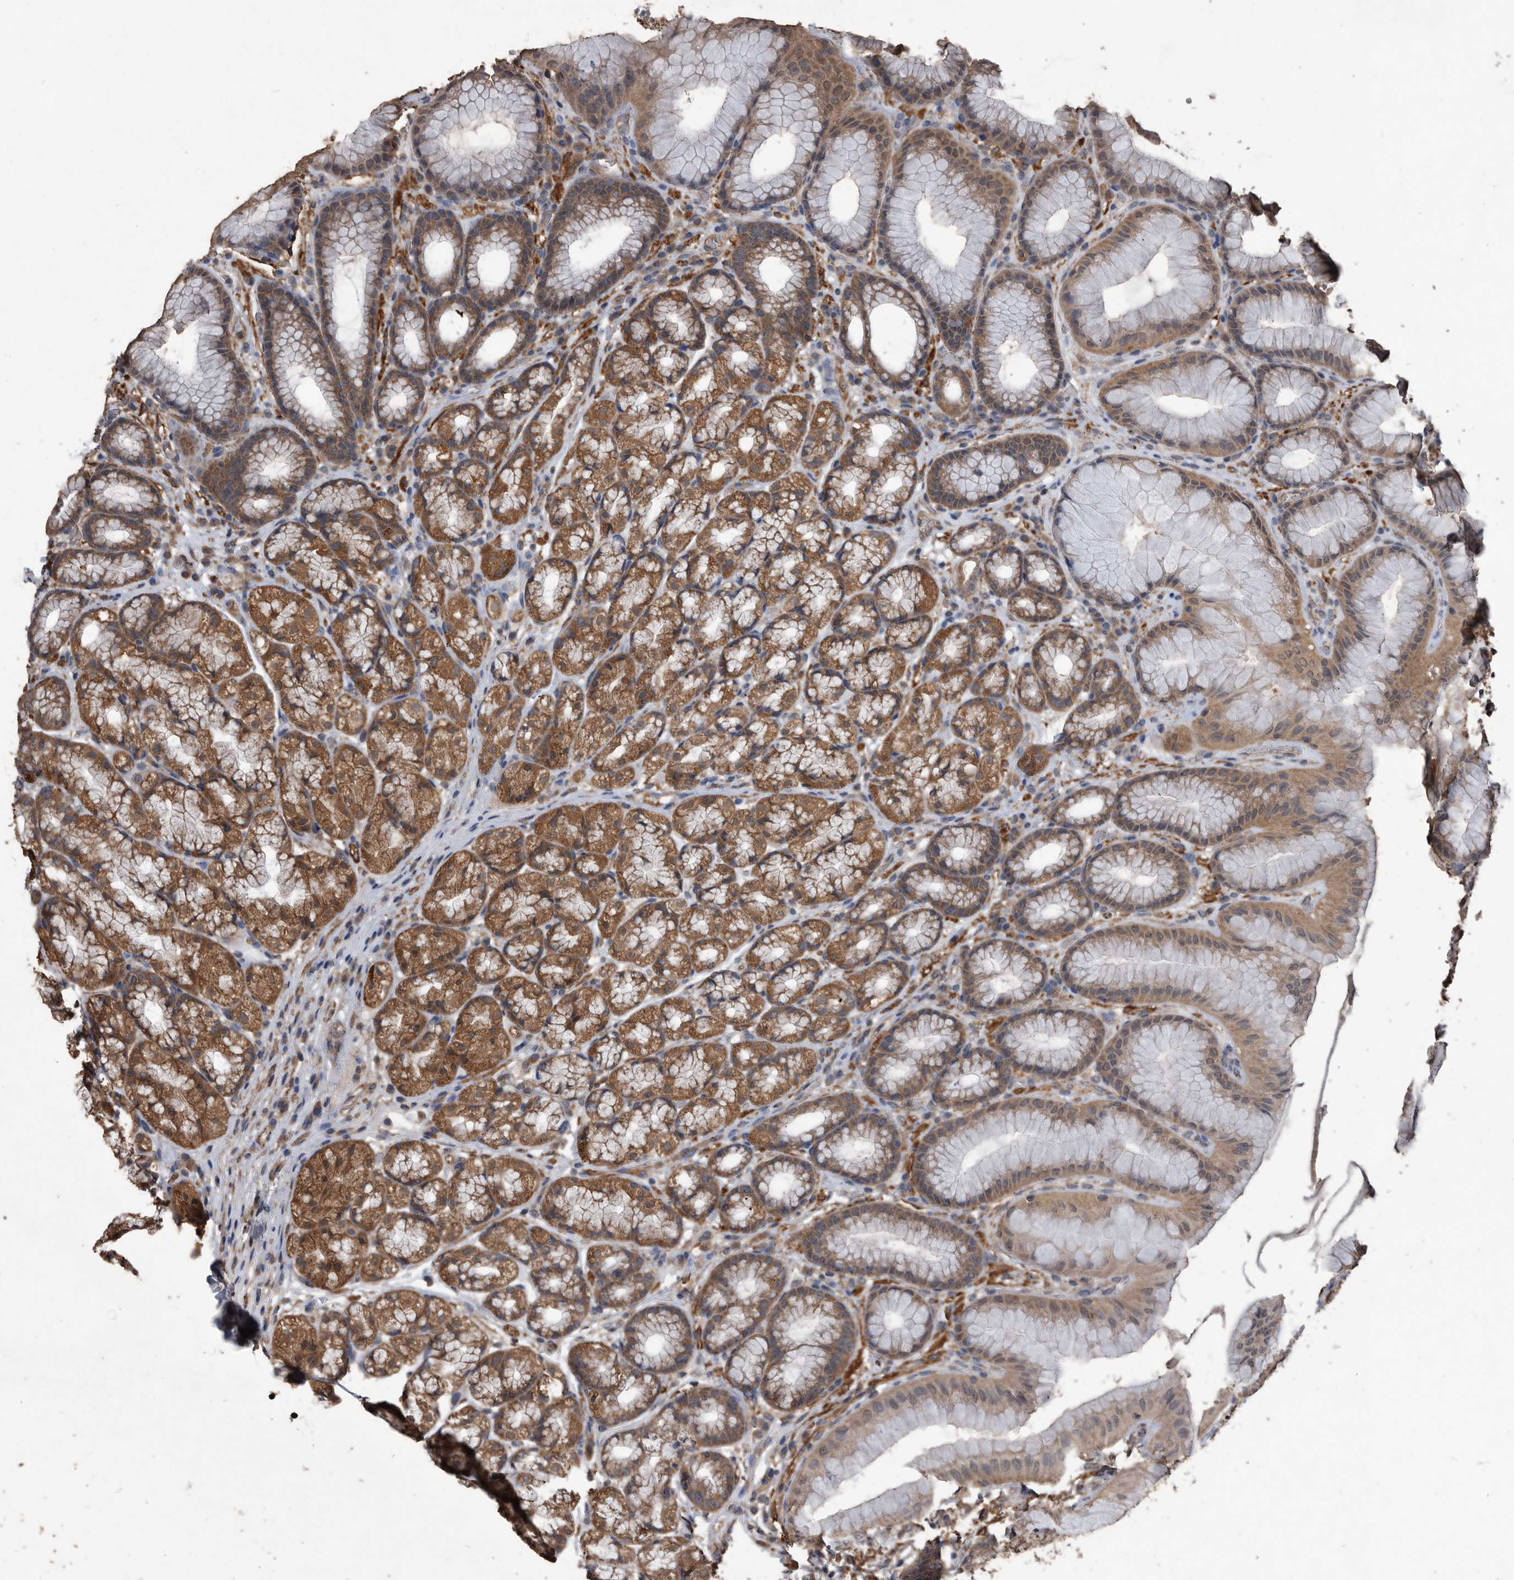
{"staining": {"intensity": "strong", "quantity": ">75%", "location": "cytoplasmic/membranous"}, "tissue": "stomach", "cell_type": "Glandular cells", "image_type": "normal", "snomed": [{"axis": "morphology", "description": "Normal tissue, NOS"}, {"axis": "topography", "description": "Stomach"}], "caption": "A high-resolution photomicrograph shows immunohistochemistry staining of benign stomach, which exhibits strong cytoplasmic/membranous expression in about >75% of glandular cells.", "gene": "NRBP1", "patient": {"sex": "male", "age": 57}}